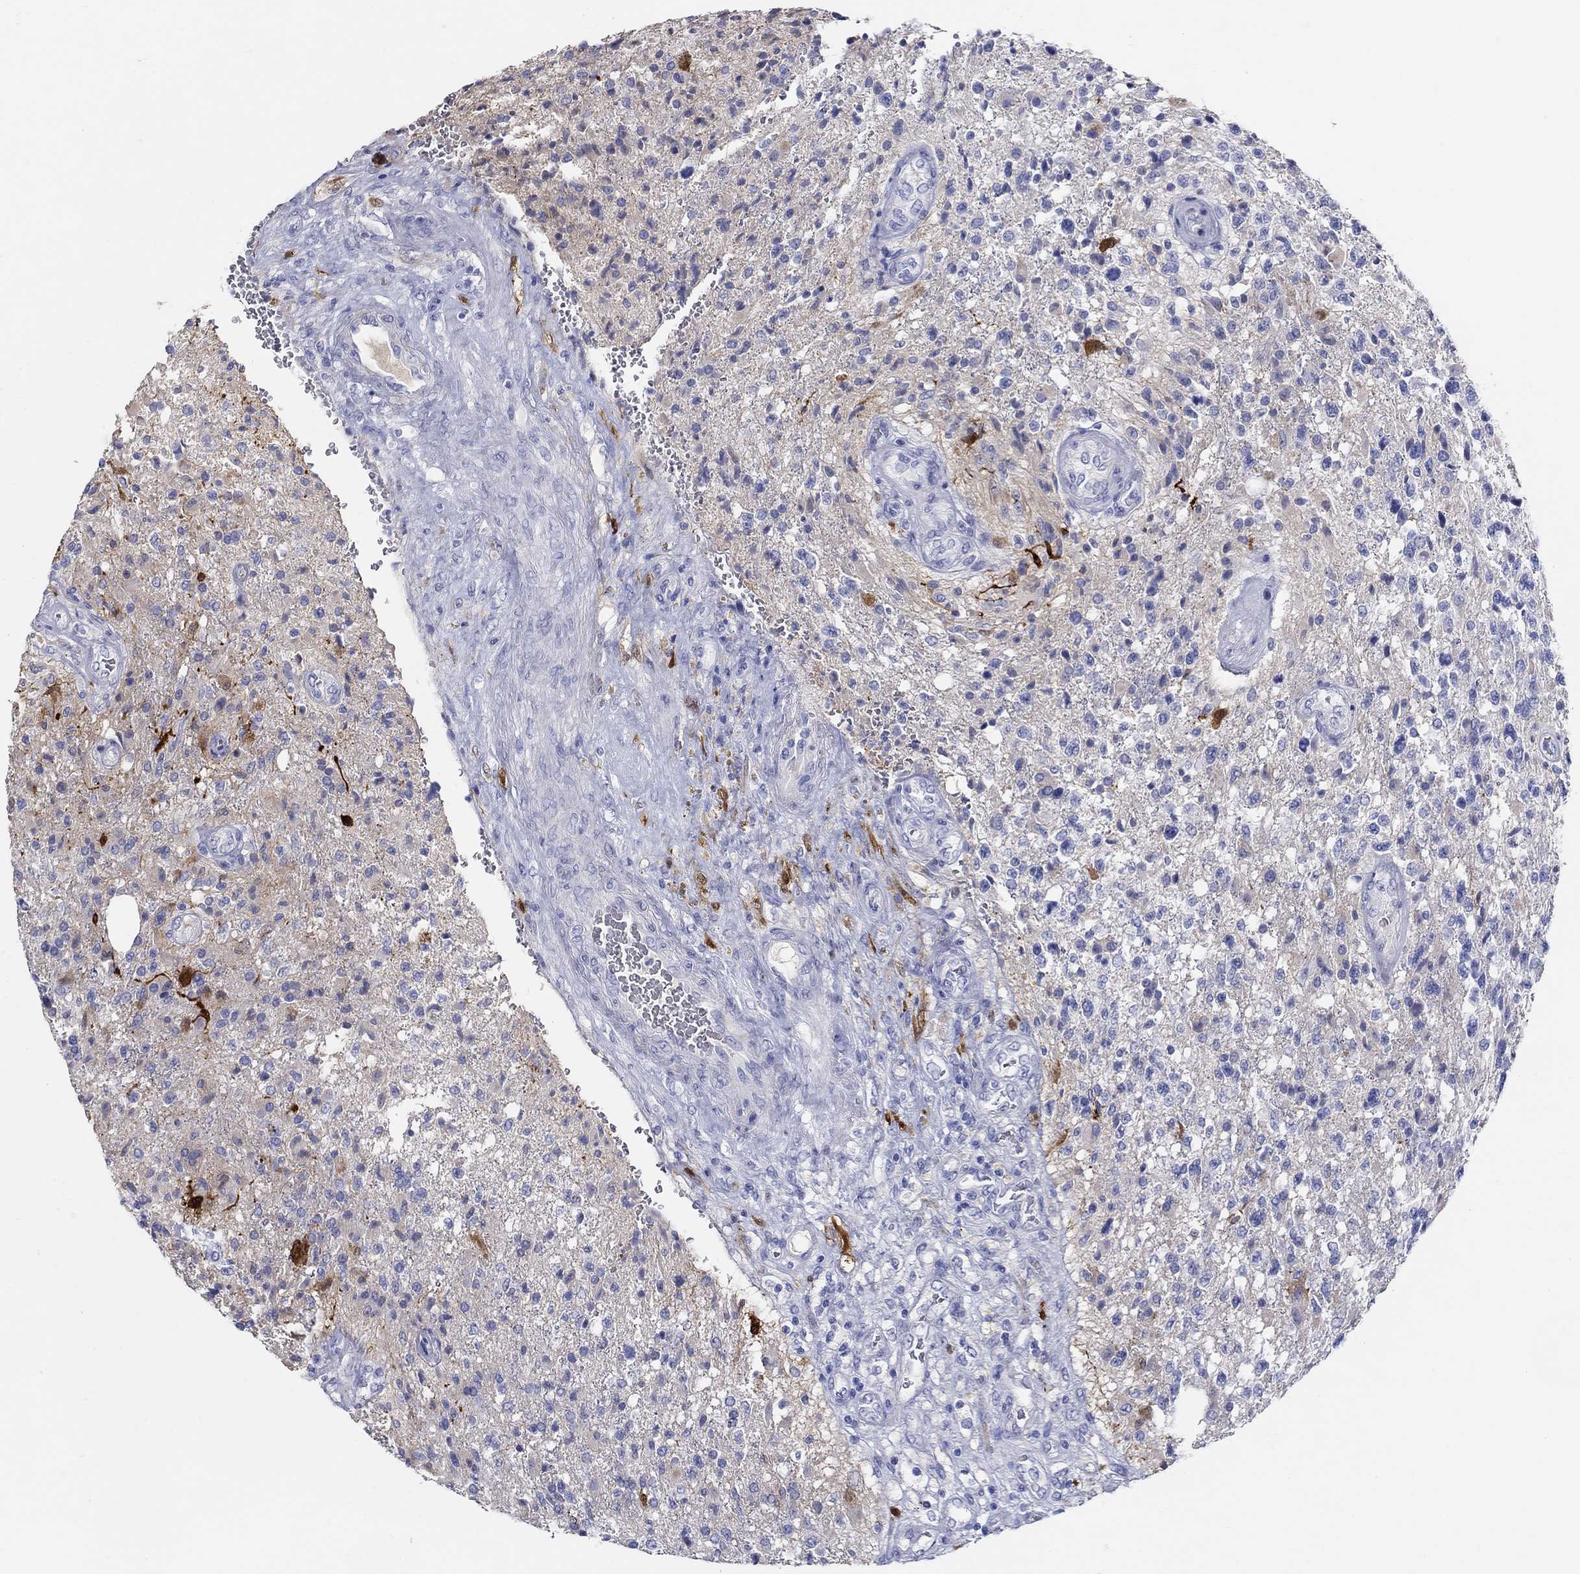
{"staining": {"intensity": "weak", "quantity": "25%-75%", "location": "cytoplasmic/membranous"}, "tissue": "glioma", "cell_type": "Tumor cells", "image_type": "cancer", "snomed": [{"axis": "morphology", "description": "Glioma, malignant, High grade"}, {"axis": "topography", "description": "Brain"}], "caption": "Malignant glioma (high-grade) stained with IHC demonstrates weak cytoplasmic/membranous expression in about 25%-75% of tumor cells. (DAB (3,3'-diaminobenzidine) = brown stain, brightfield microscopy at high magnification).", "gene": "CRYGS", "patient": {"sex": "male", "age": 56}}